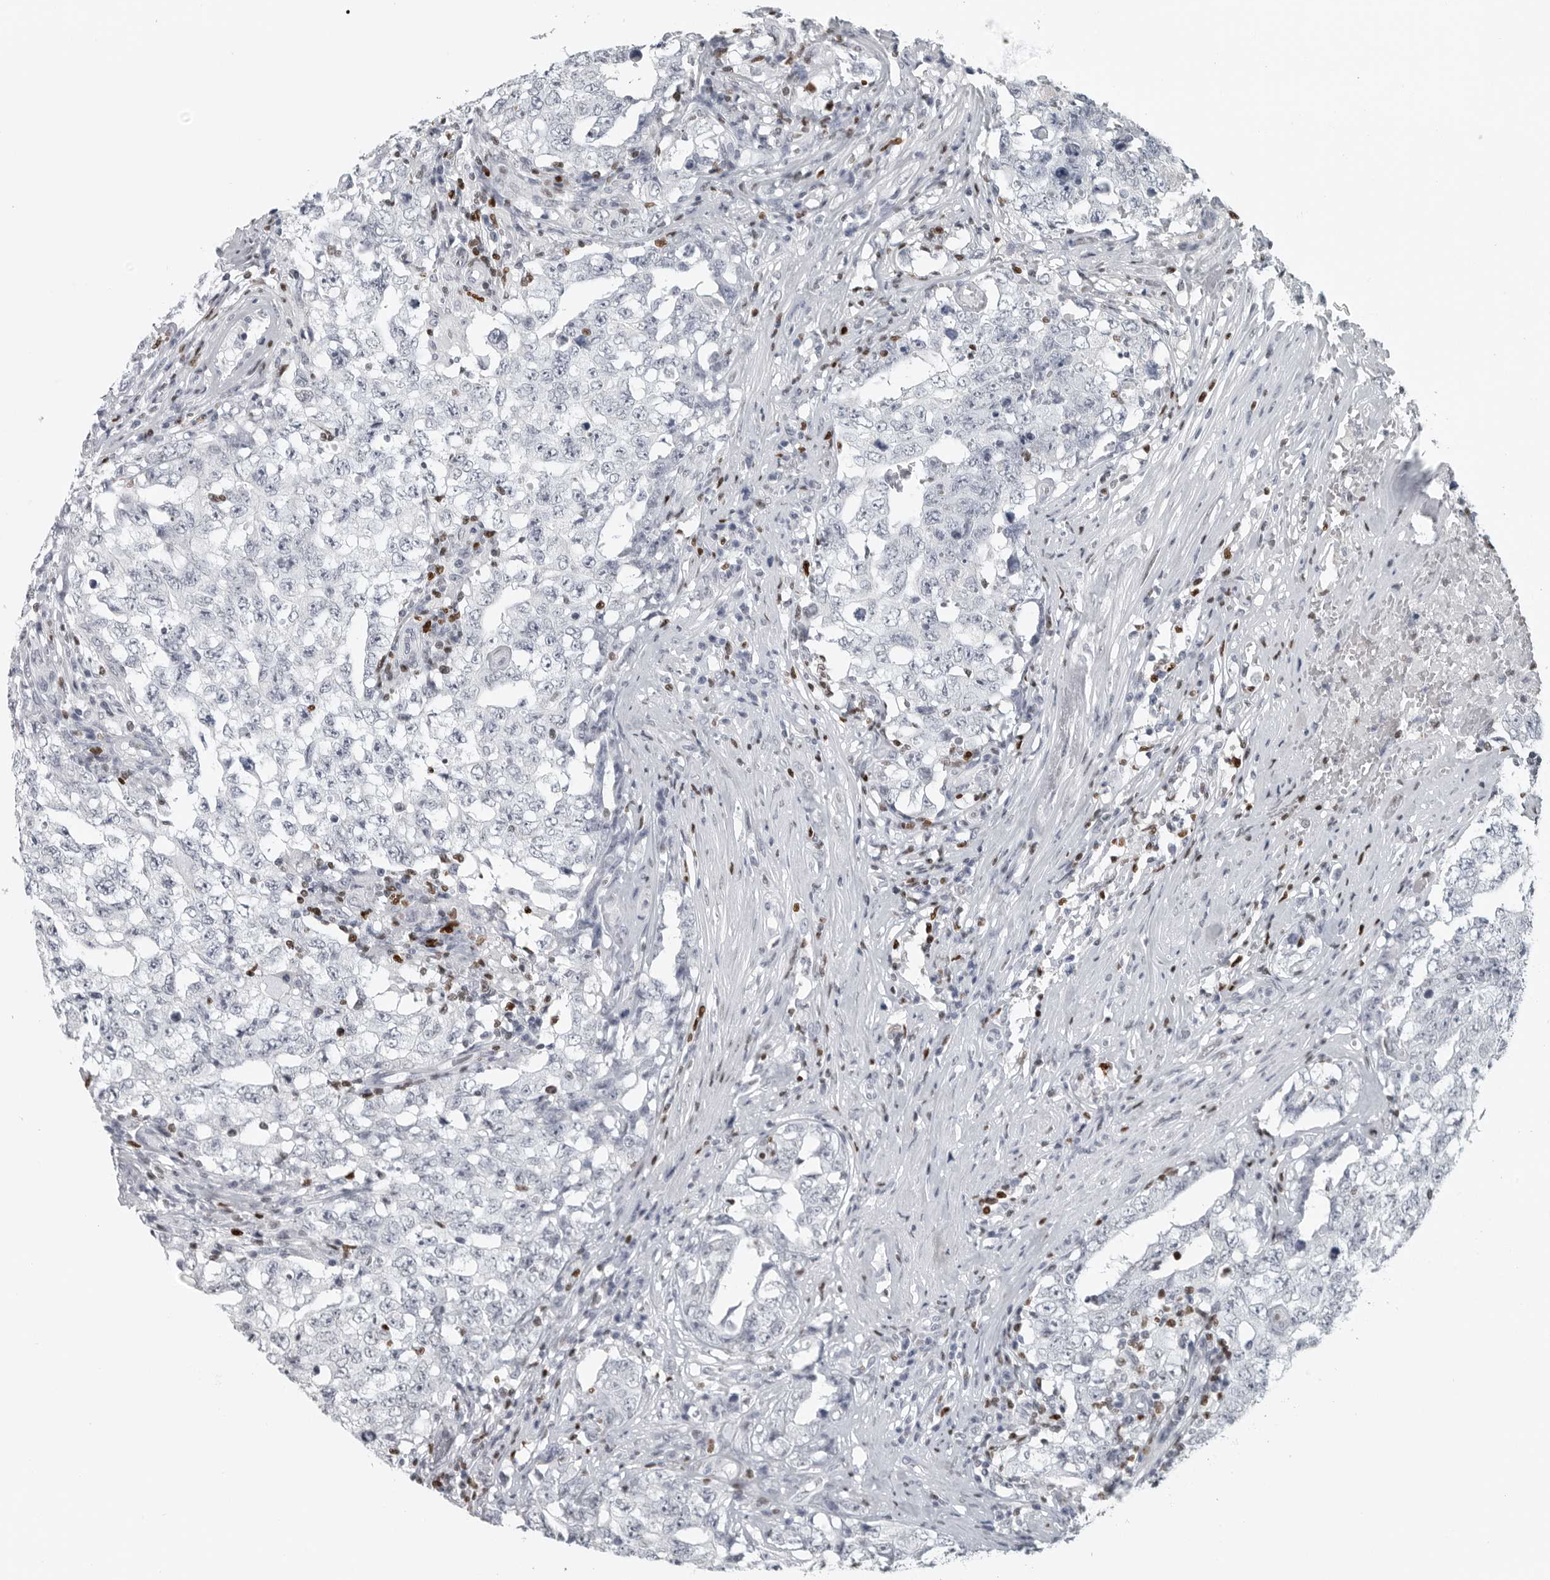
{"staining": {"intensity": "negative", "quantity": "none", "location": "none"}, "tissue": "testis cancer", "cell_type": "Tumor cells", "image_type": "cancer", "snomed": [{"axis": "morphology", "description": "Carcinoma, Embryonal, NOS"}, {"axis": "topography", "description": "Testis"}], "caption": "Immunohistochemistry image of neoplastic tissue: human testis cancer stained with DAB (3,3'-diaminobenzidine) demonstrates no significant protein staining in tumor cells.", "gene": "SATB2", "patient": {"sex": "male", "age": 26}}